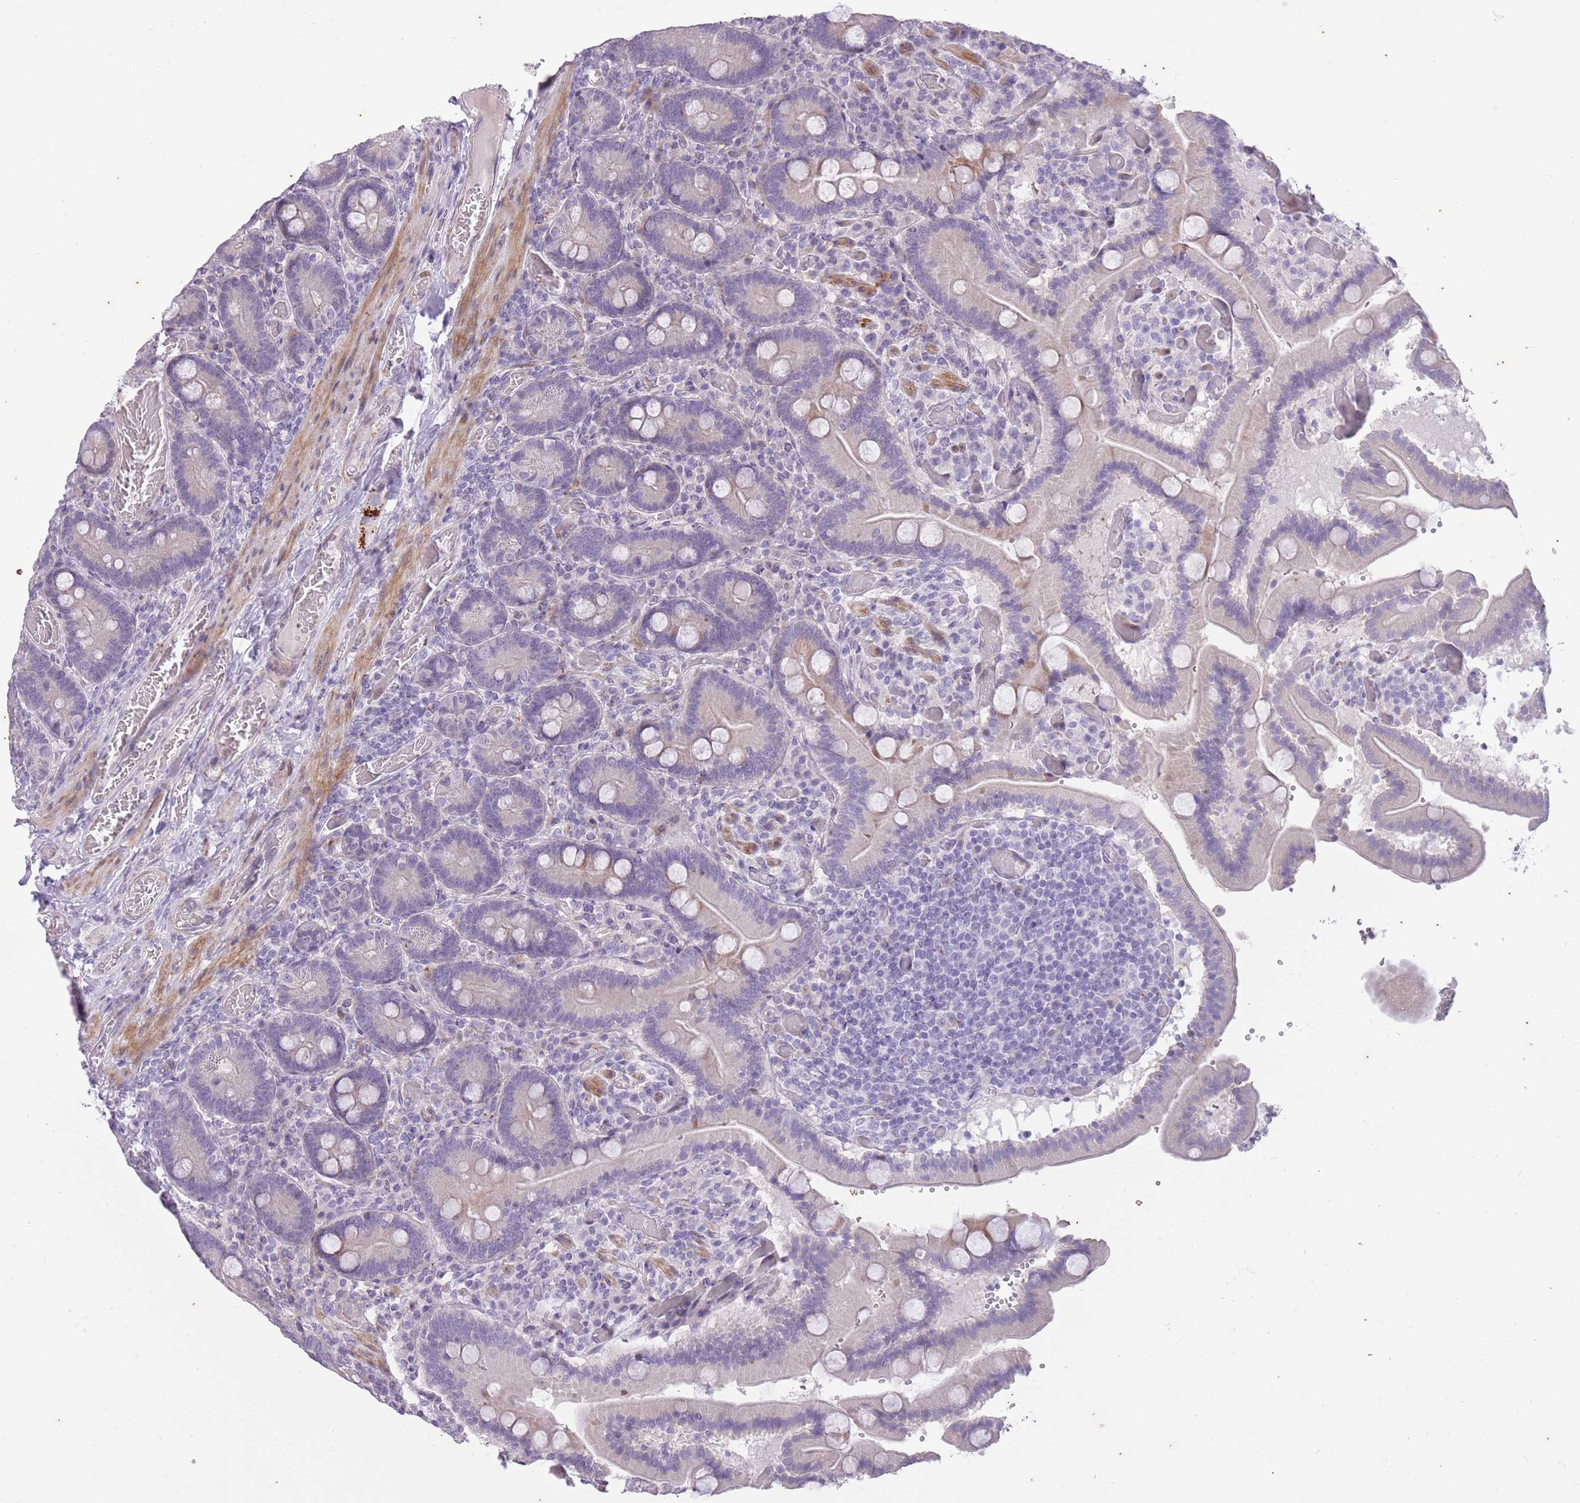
{"staining": {"intensity": "moderate", "quantity": "<25%", "location": "cytoplasmic/membranous"}, "tissue": "duodenum", "cell_type": "Glandular cells", "image_type": "normal", "snomed": [{"axis": "morphology", "description": "Normal tissue, NOS"}, {"axis": "topography", "description": "Duodenum"}], "caption": "An immunohistochemistry image of unremarkable tissue is shown. Protein staining in brown labels moderate cytoplasmic/membranous positivity in duodenum within glandular cells.", "gene": "CNTNAP3B", "patient": {"sex": "female", "age": 62}}